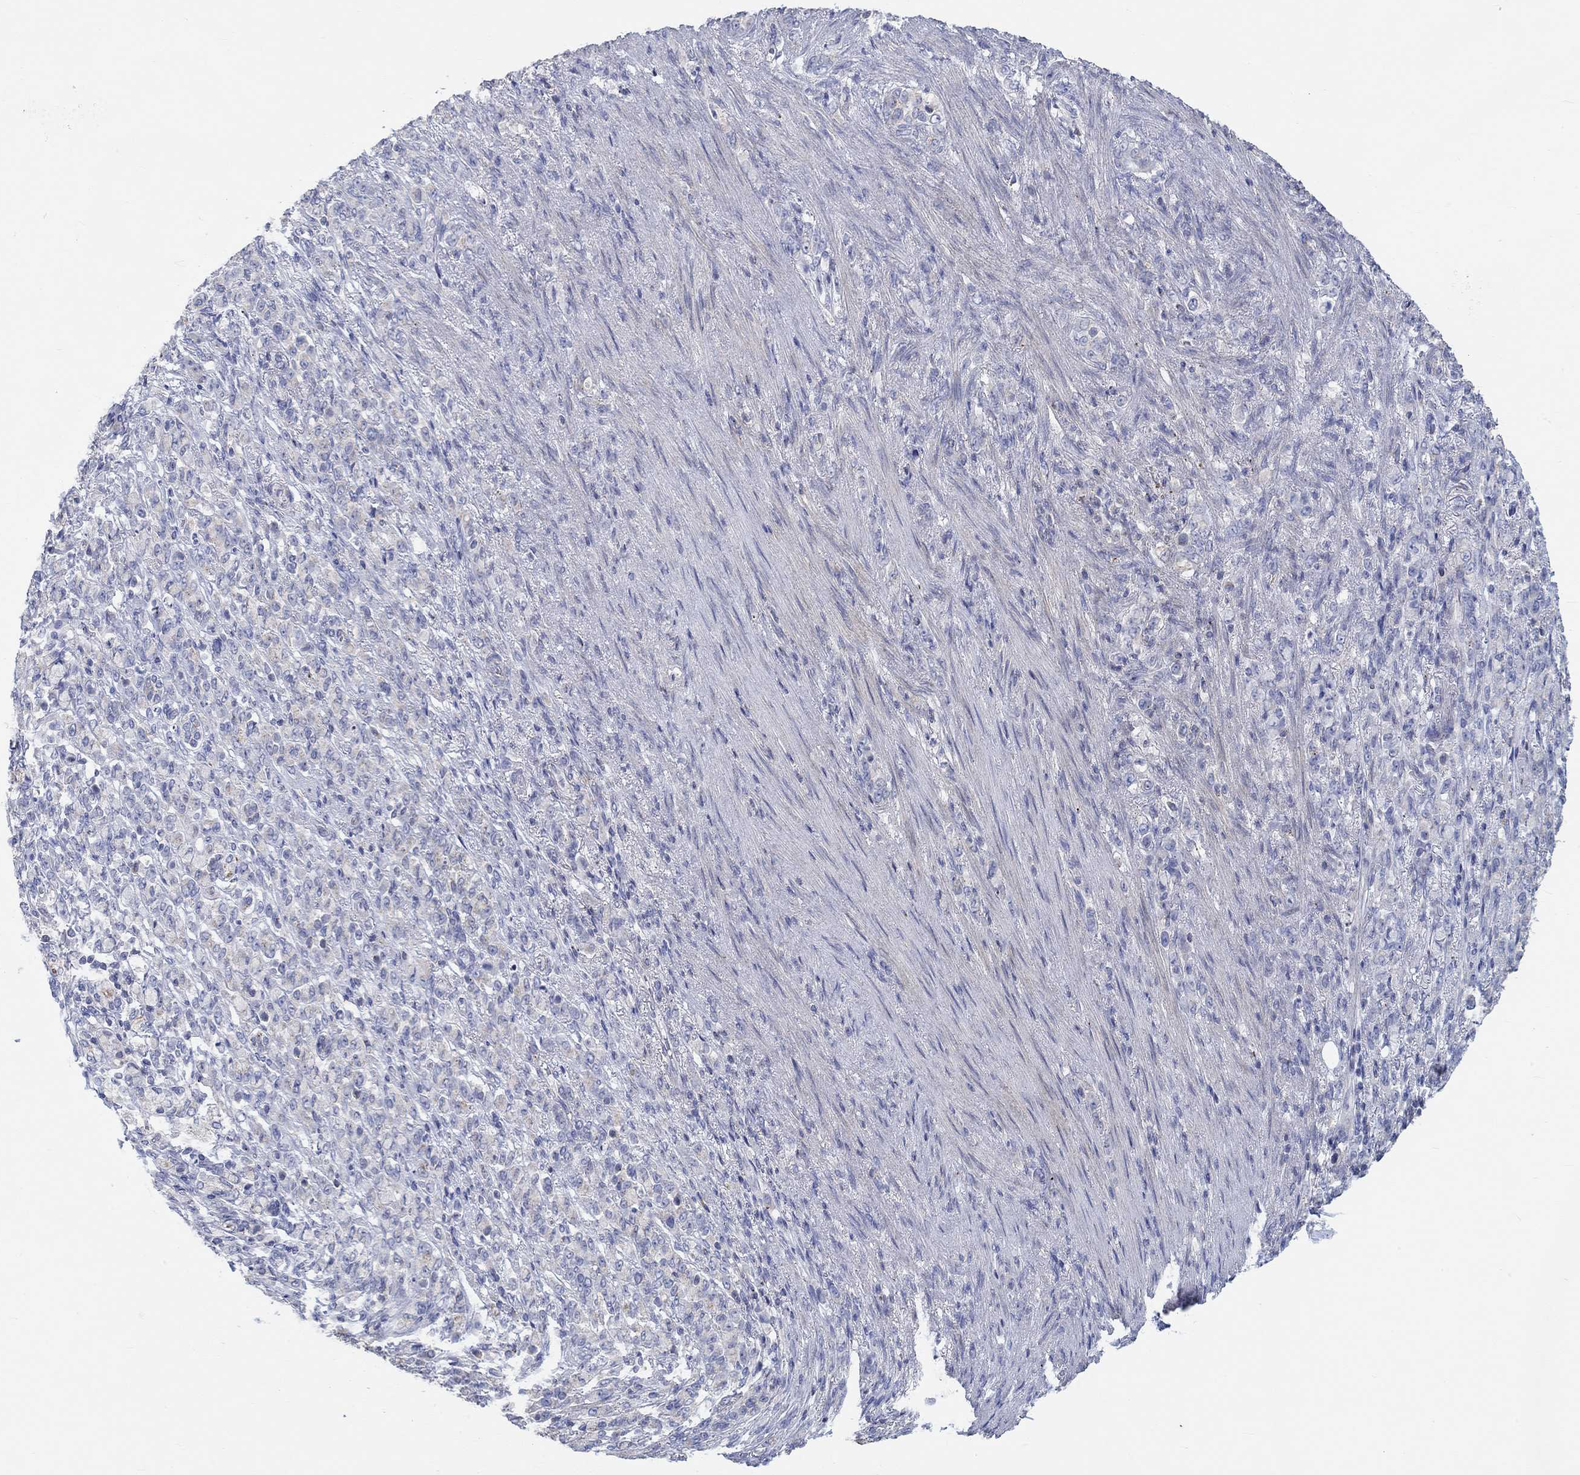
{"staining": {"intensity": "weak", "quantity": "<25%", "location": "cytoplasmic/membranous"}, "tissue": "stomach cancer", "cell_type": "Tumor cells", "image_type": "cancer", "snomed": [{"axis": "morphology", "description": "Normal tissue, NOS"}, {"axis": "morphology", "description": "Adenocarcinoma, NOS"}, {"axis": "topography", "description": "Stomach"}], "caption": "IHC histopathology image of neoplastic tissue: human adenocarcinoma (stomach) stained with DAB shows no significant protein expression in tumor cells.", "gene": "NAV3", "patient": {"sex": "female", "age": 79}}